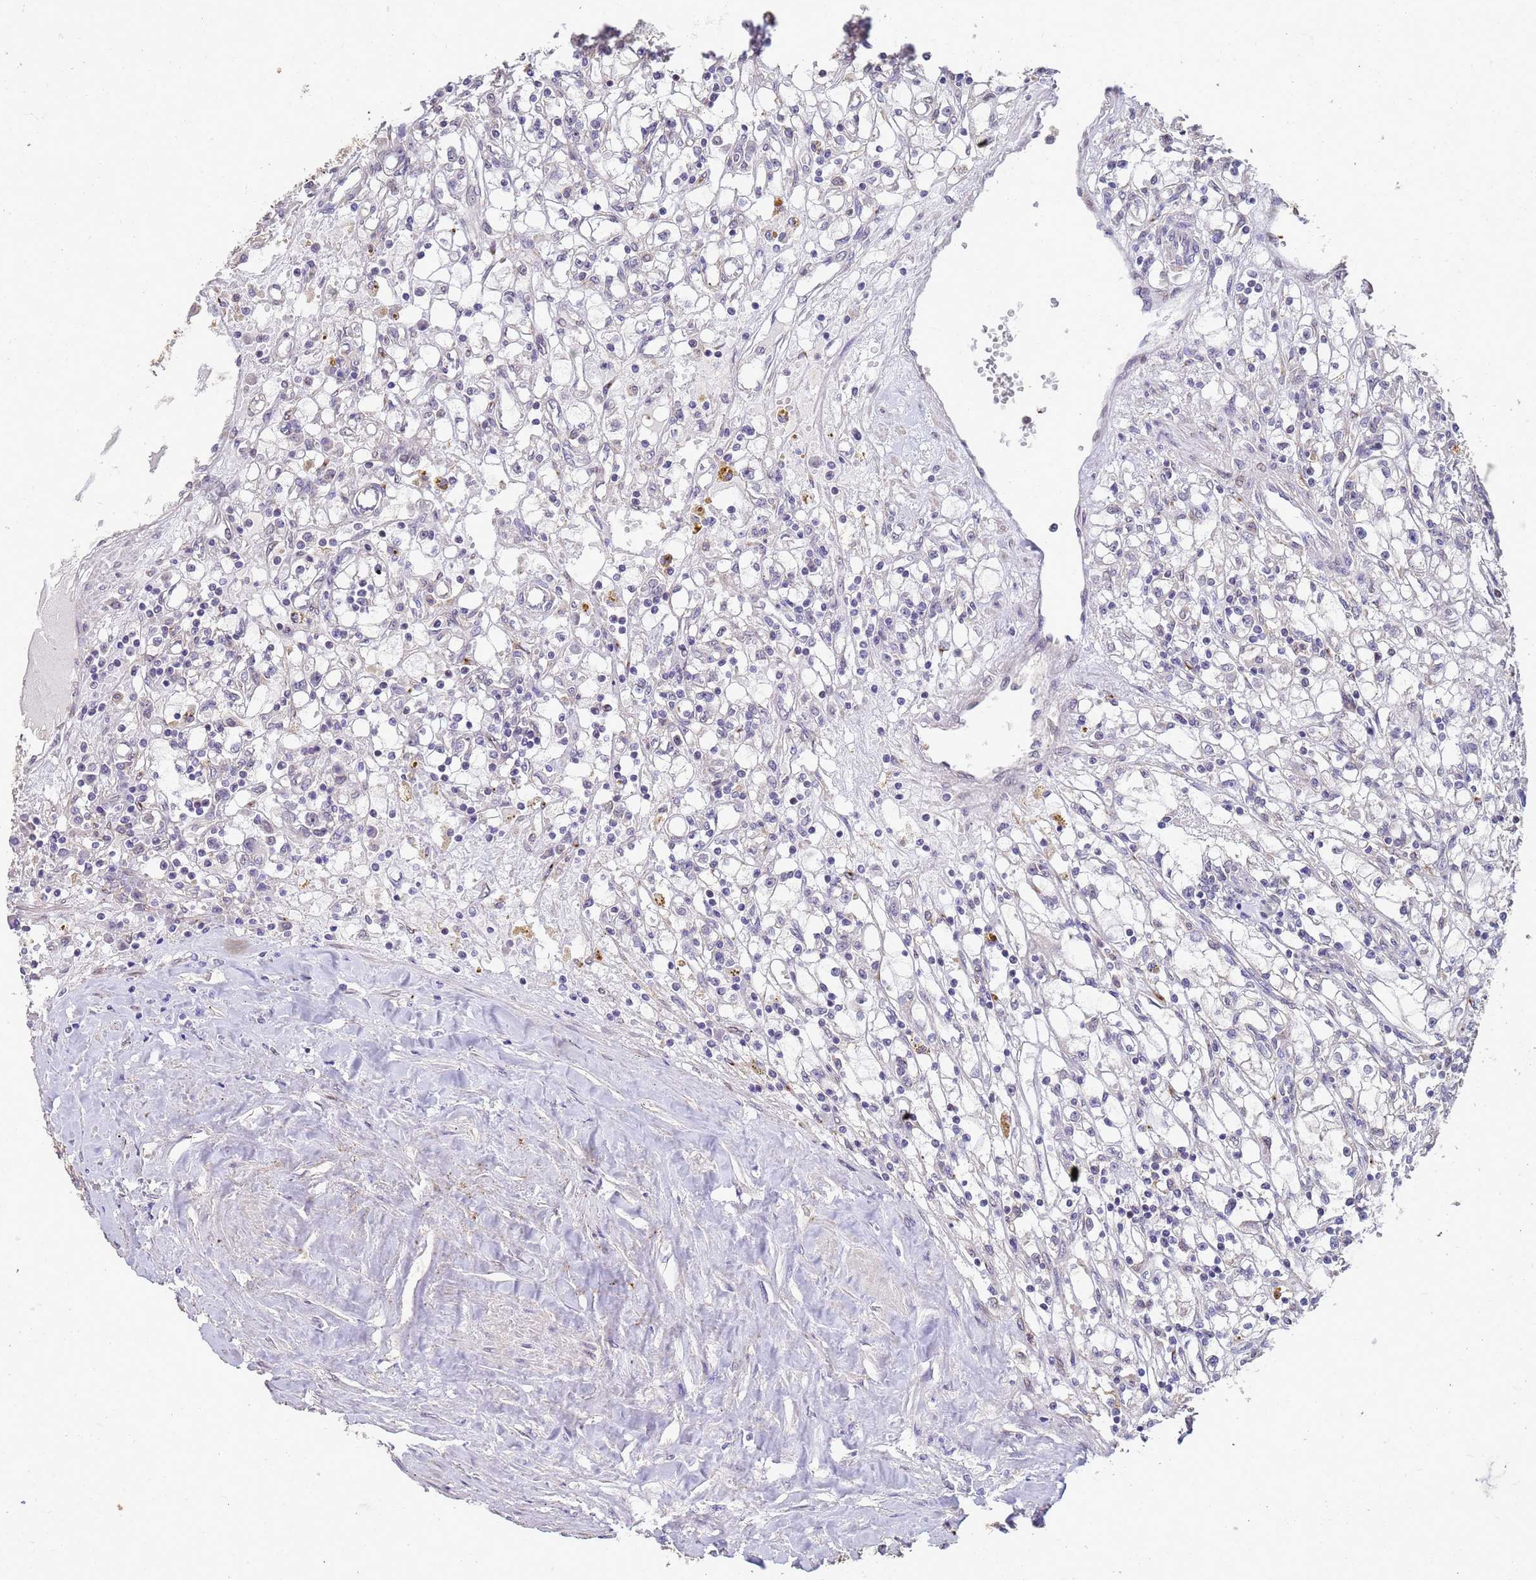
{"staining": {"intensity": "negative", "quantity": "none", "location": "none"}, "tissue": "renal cancer", "cell_type": "Tumor cells", "image_type": "cancer", "snomed": [{"axis": "morphology", "description": "Adenocarcinoma, NOS"}, {"axis": "topography", "description": "Kidney"}], "caption": "Immunohistochemistry (IHC) image of neoplastic tissue: renal adenocarcinoma stained with DAB demonstrates no significant protein positivity in tumor cells. Brightfield microscopy of immunohistochemistry stained with DAB (brown) and hematoxylin (blue), captured at high magnification.", "gene": "SLC25A15", "patient": {"sex": "male", "age": 56}}